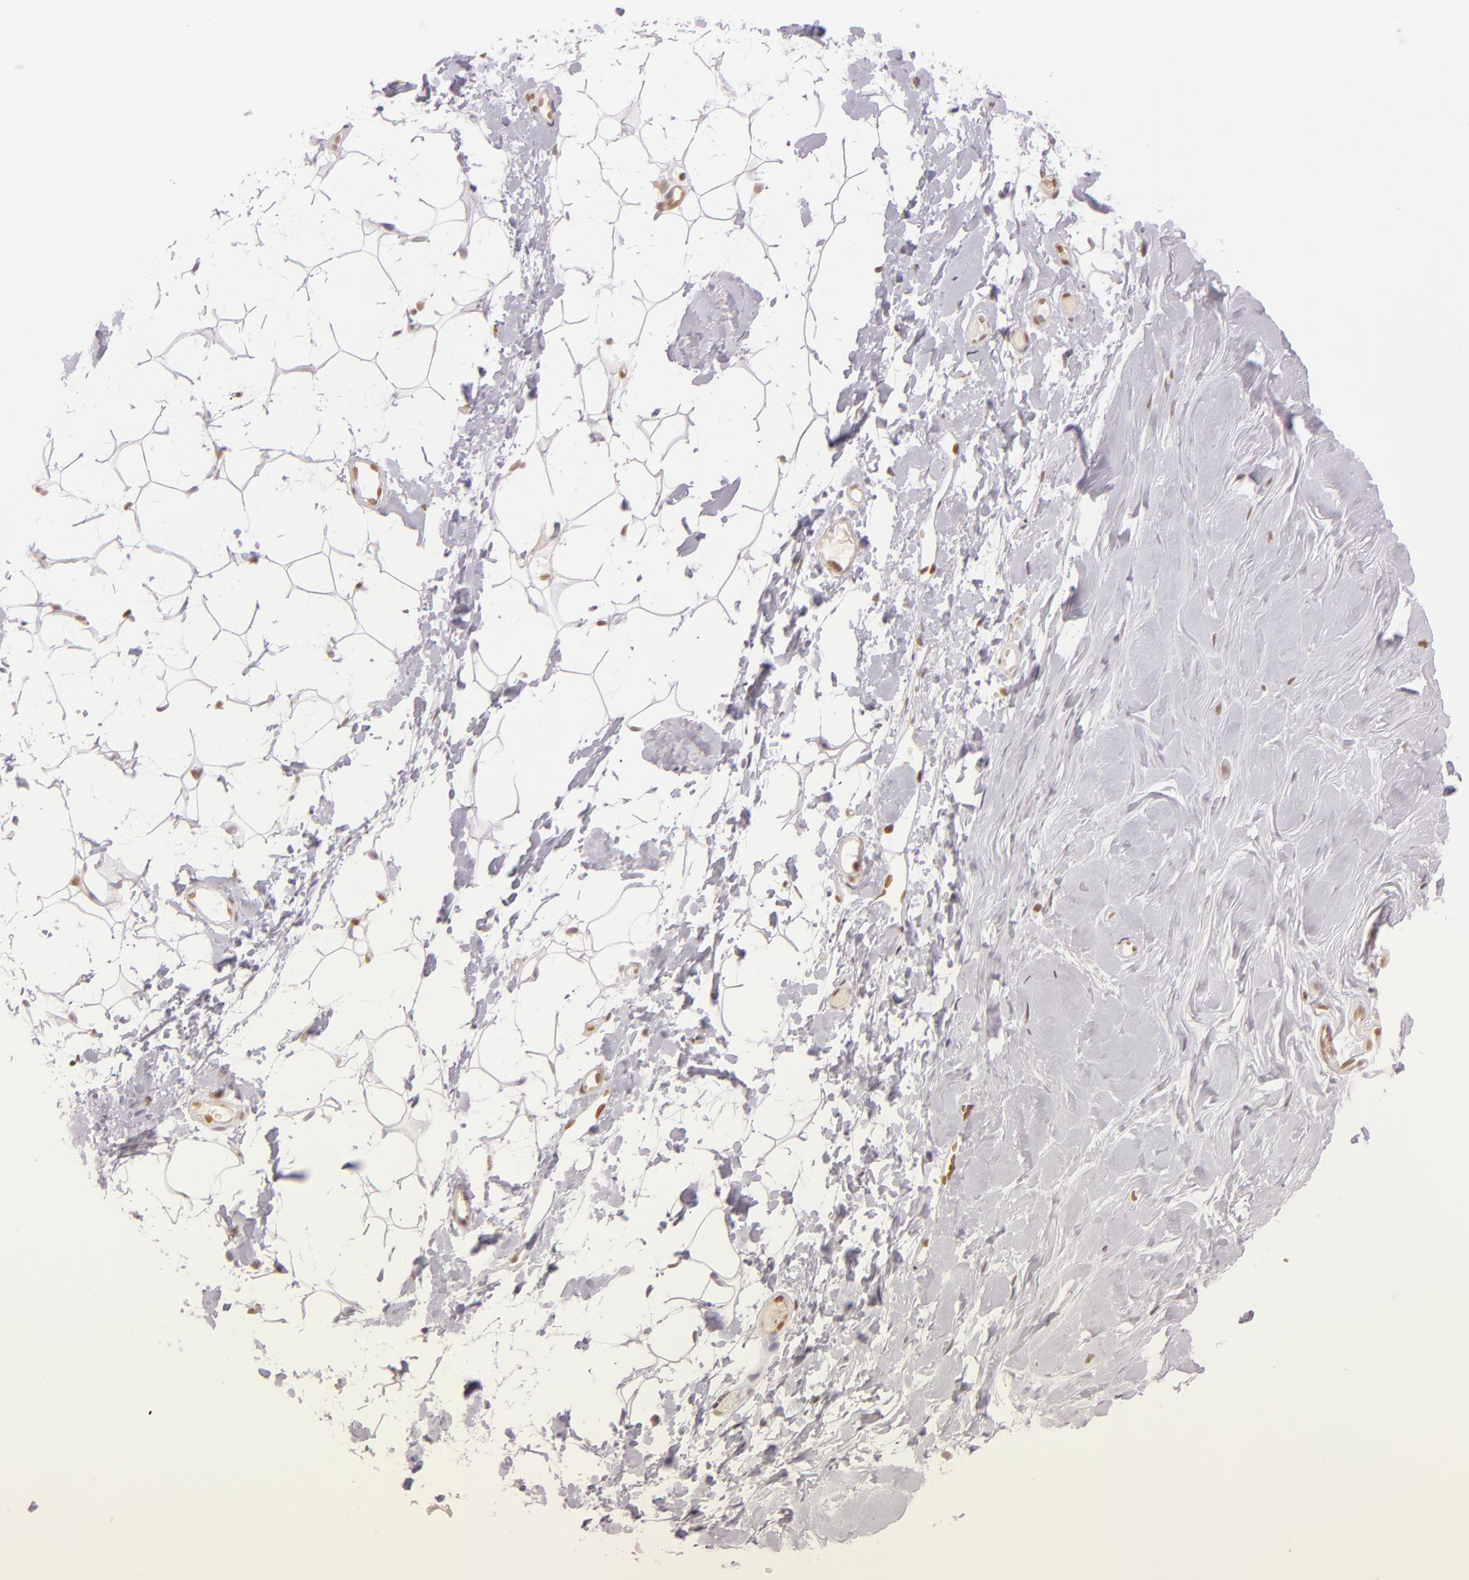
{"staining": {"intensity": "moderate", "quantity": "25%-75%", "location": "nuclear"}, "tissue": "adipose tissue", "cell_type": "Adipocytes", "image_type": "normal", "snomed": [{"axis": "morphology", "description": "Normal tissue, NOS"}, {"axis": "morphology", "description": "Fibrosis, NOS"}, {"axis": "topography", "description": "Breast"}], "caption": "Immunohistochemistry staining of benign adipose tissue, which shows medium levels of moderate nuclear expression in about 25%-75% of adipocytes indicating moderate nuclear protein staining. The staining was performed using DAB (brown) for protein detection and nuclei were counterstained in hematoxylin (blue).", "gene": "ENSG00000290315", "patient": {"sex": "female", "age": 24}}